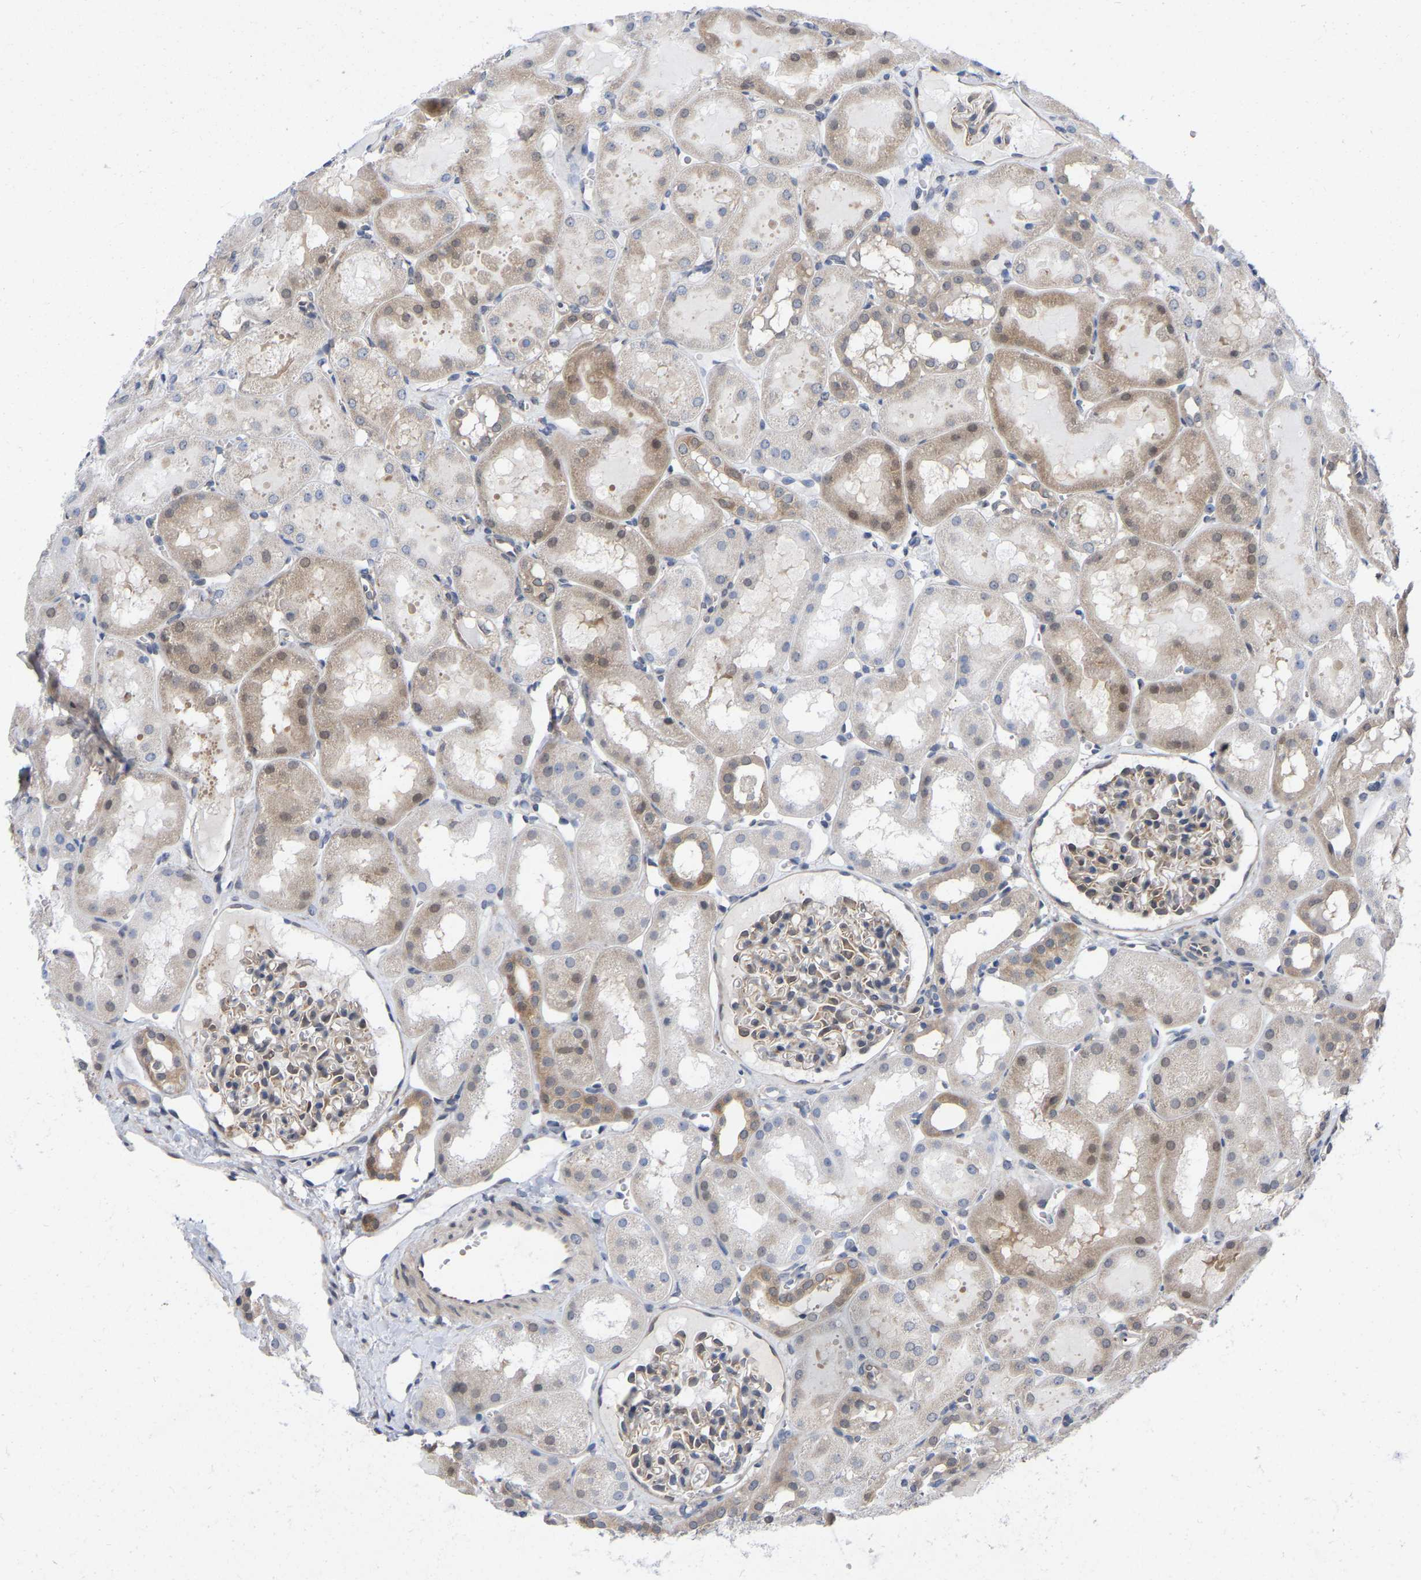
{"staining": {"intensity": "weak", "quantity": "25%-75%", "location": "cytoplasmic/membranous"}, "tissue": "kidney", "cell_type": "Cells in glomeruli", "image_type": "normal", "snomed": [{"axis": "morphology", "description": "Normal tissue, NOS"}, {"axis": "topography", "description": "Kidney"}, {"axis": "topography", "description": "Urinary bladder"}], "caption": "A histopathology image of human kidney stained for a protein displays weak cytoplasmic/membranous brown staining in cells in glomeruli.", "gene": "UBE4B", "patient": {"sex": "male", "age": 16}}